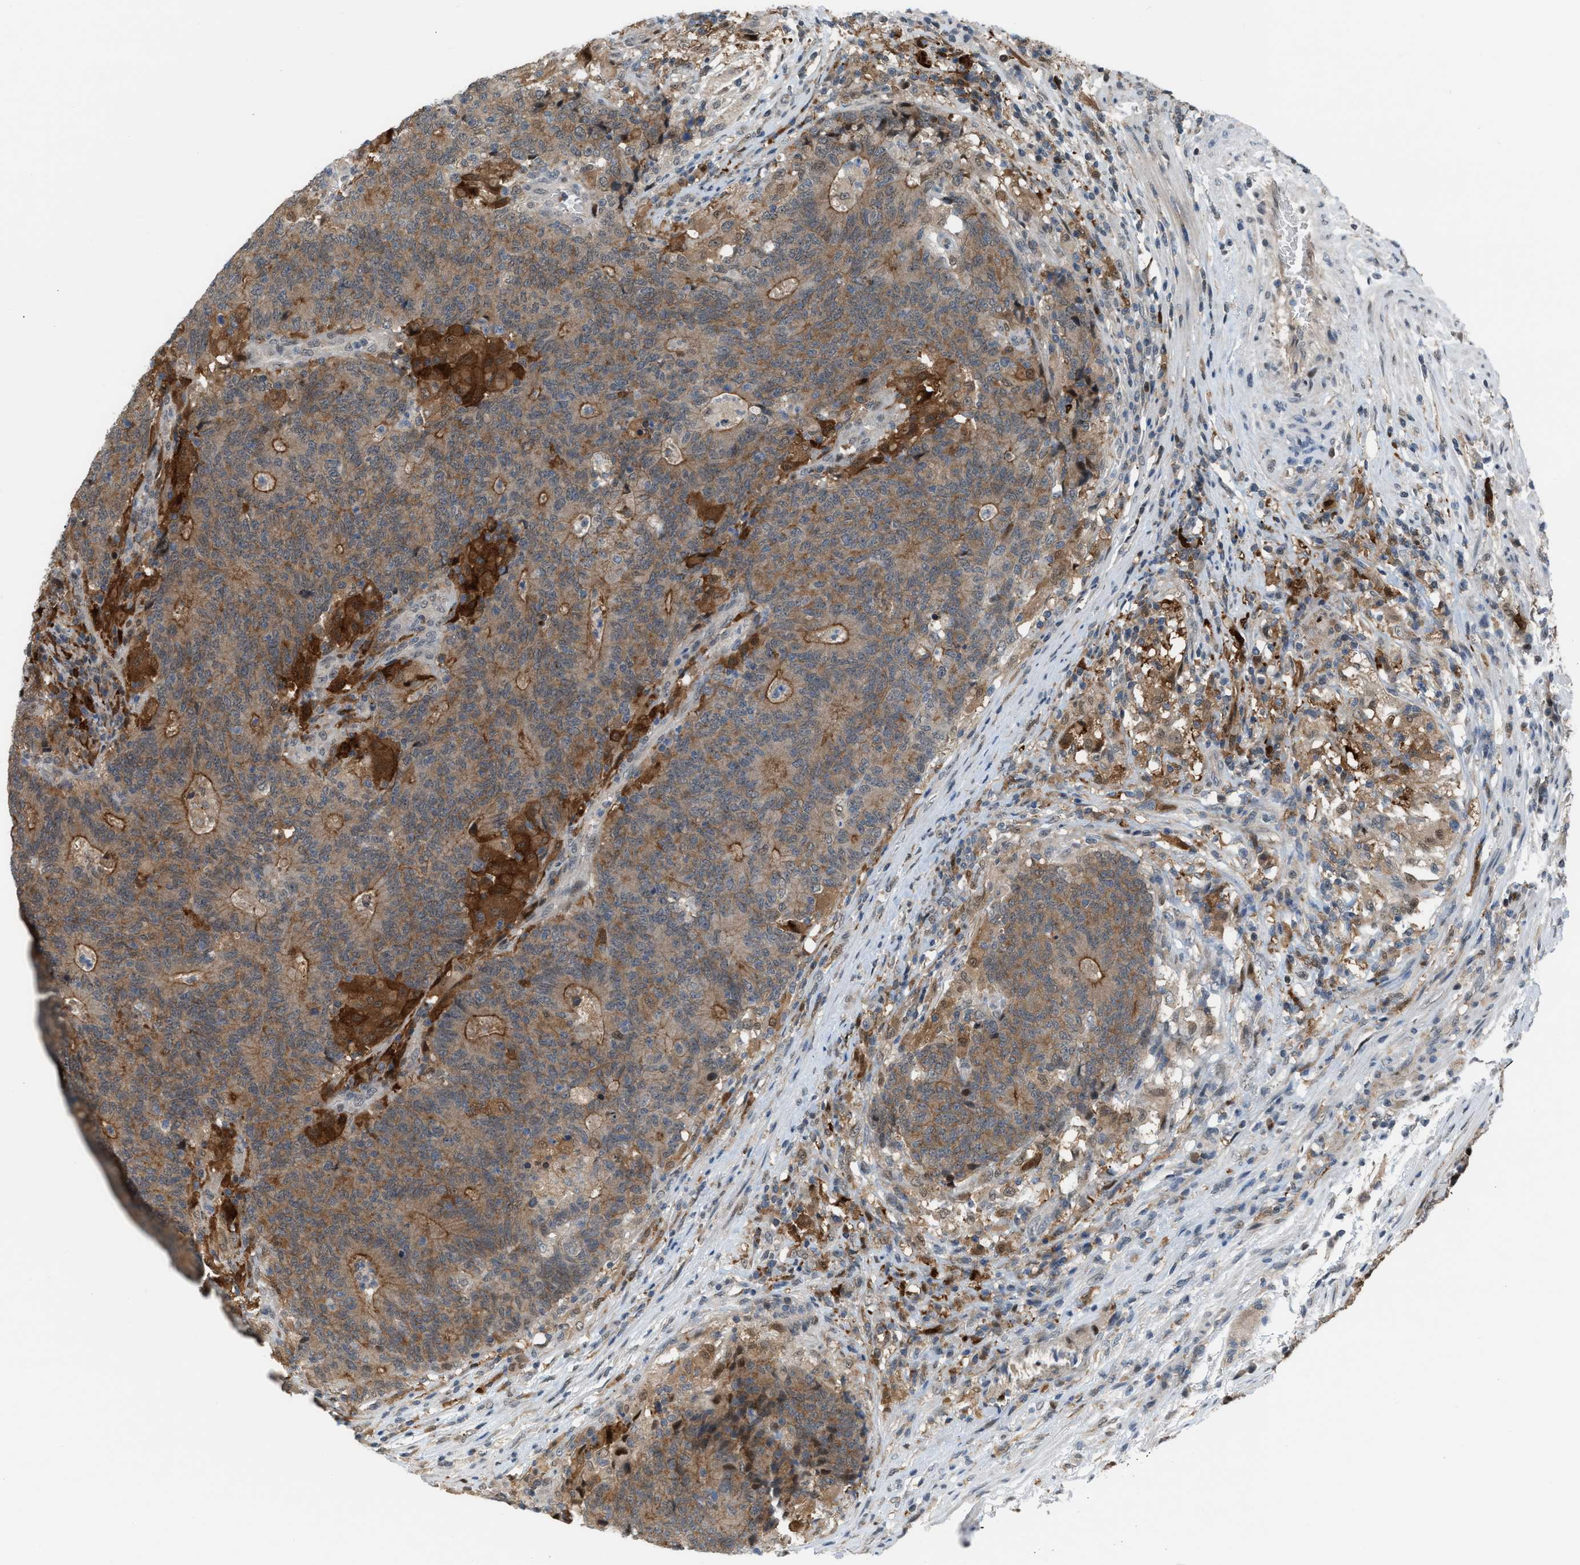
{"staining": {"intensity": "moderate", "quantity": ">75%", "location": "cytoplasmic/membranous"}, "tissue": "colorectal cancer", "cell_type": "Tumor cells", "image_type": "cancer", "snomed": [{"axis": "morphology", "description": "Normal tissue, NOS"}, {"axis": "morphology", "description": "Adenocarcinoma, NOS"}, {"axis": "topography", "description": "Colon"}], "caption": "DAB immunohistochemical staining of human colorectal cancer (adenocarcinoma) displays moderate cytoplasmic/membranous protein positivity in about >75% of tumor cells.", "gene": "RFFL", "patient": {"sex": "female", "age": 75}}